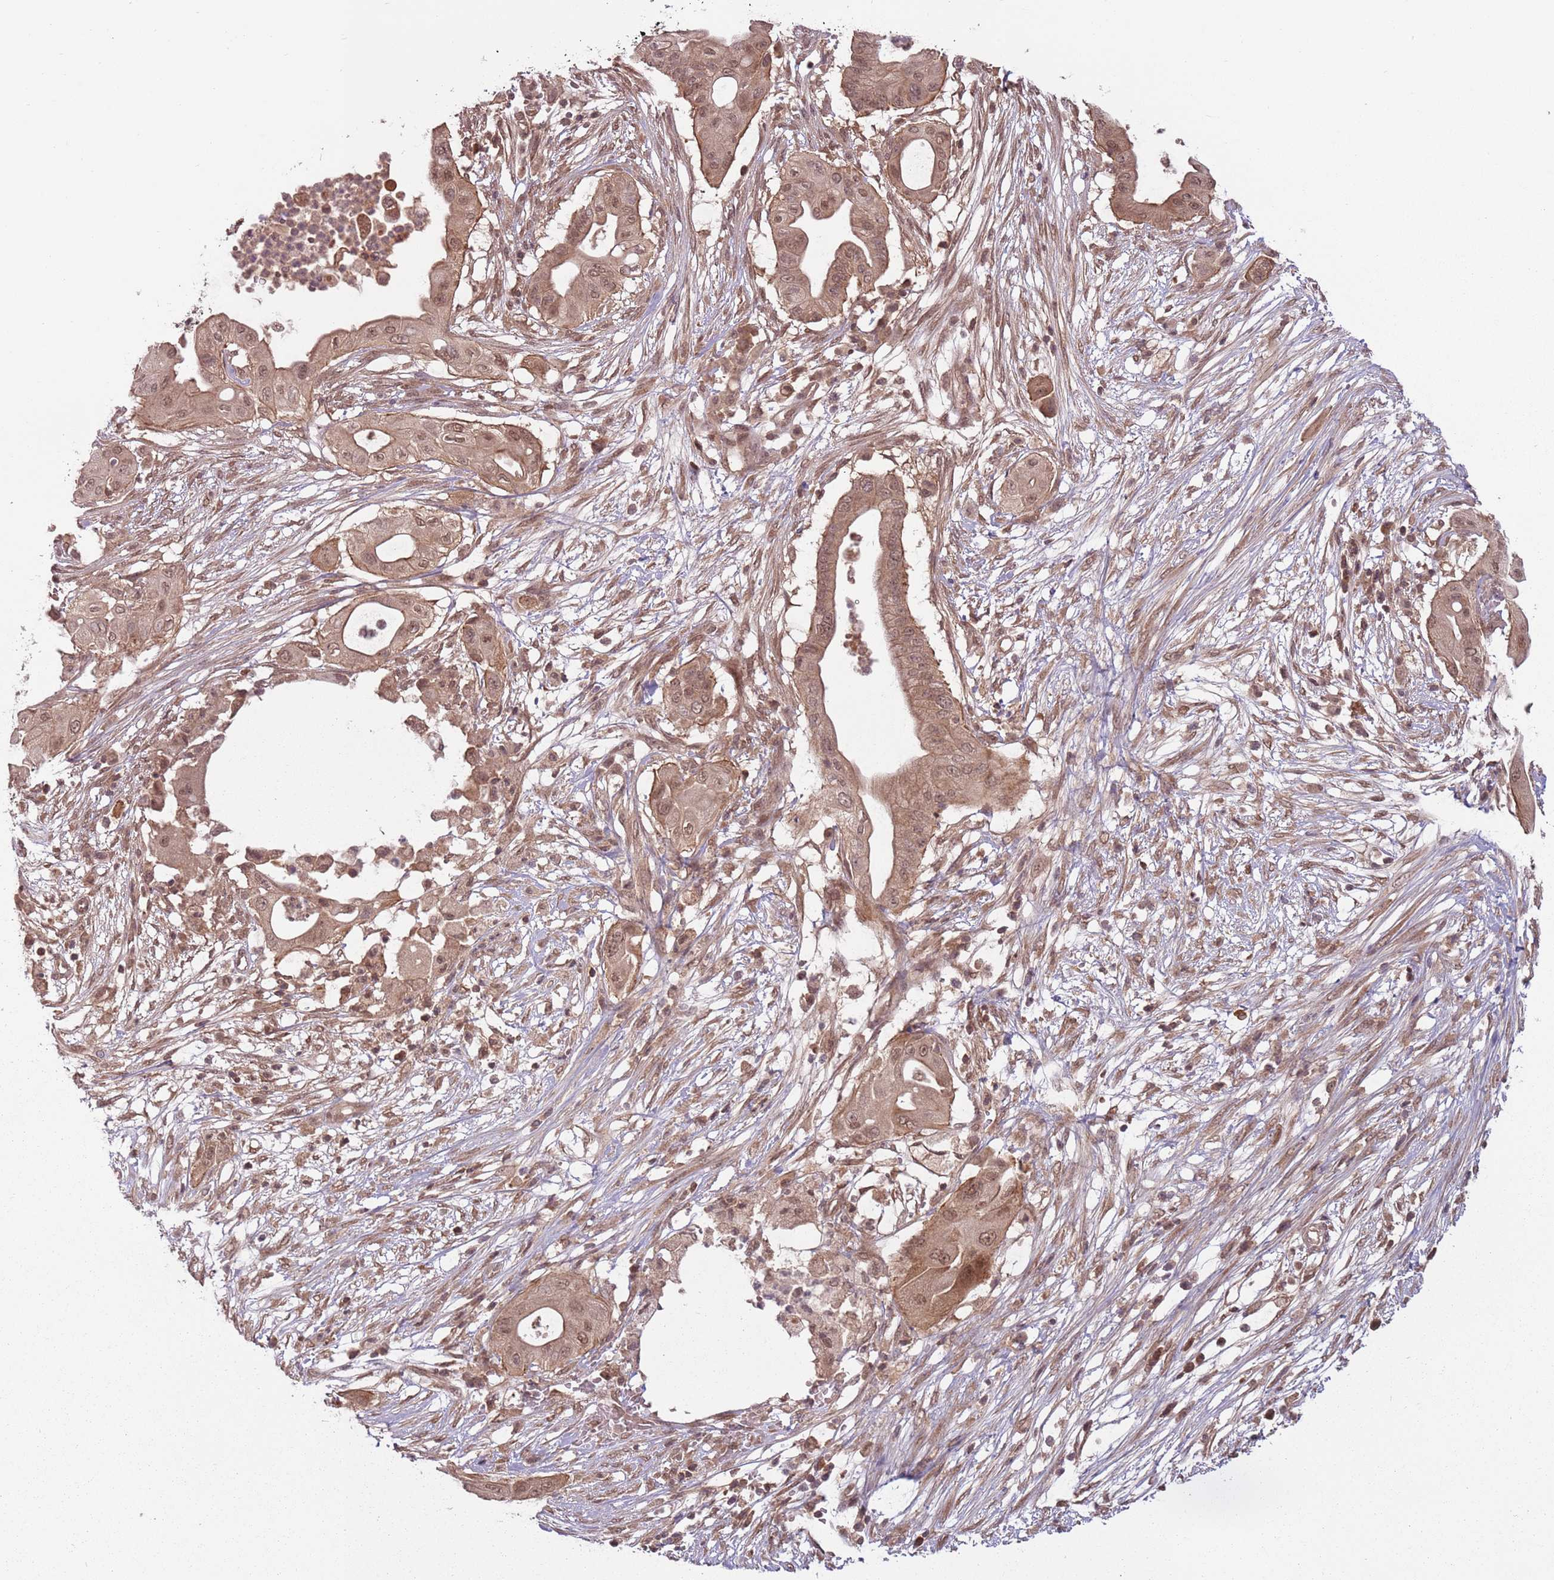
{"staining": {"intensity": "moderate", "quantity": ">75%", "location": "cytoplasmic/membranous,nuclear"}, "tissue": "pancreatic cancer", "cell_type": "Tumor cells", "image_type": "cancer", "snomed": [{"axis": "morphology", "description": "Adenocarcinoma, NOS"}, {"axis": "topography", "description": "Pancreas"}], "caption": "High-power microscopy captured an immunohistochemistry photomicrograph of pancreatic cancer, revealing moderate cytoplasmic/membranous and nuclear staining in about >75% of tumor cells.", "gene": "ADAMTS3", "patient": {"sex": "male", "age": 68}}